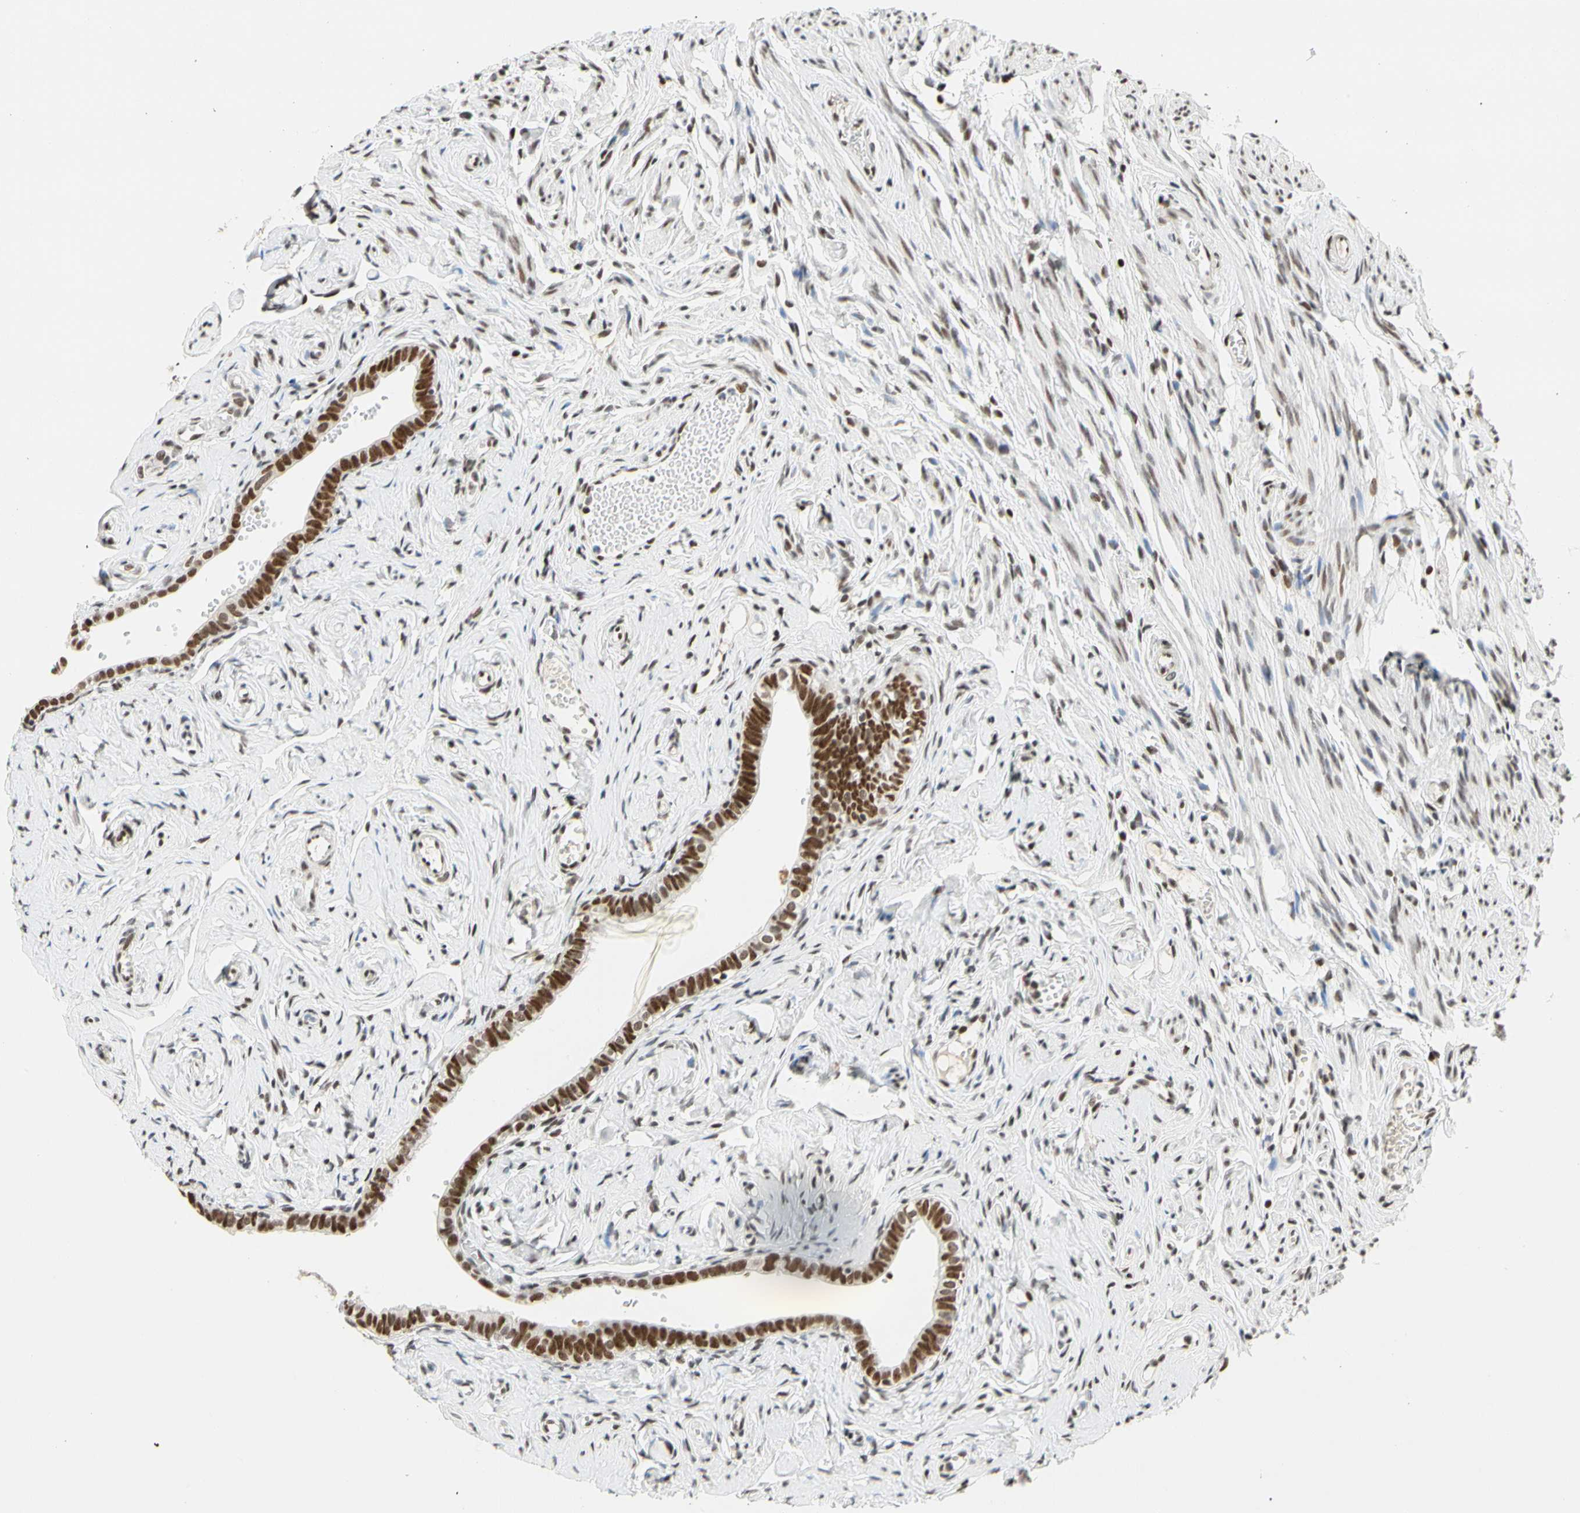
{"staining": {"intensity": "strong", "quantity": ">75%", "location": "nuclear"}, "tissue": "fallopian tube", "cell_type": "Glandular cells", "image_type": "normal", "snomed": [{"axis": "morphology", "description": "Normal tissue, NOS"}, {"axis": "topography", "description": "Fallopian tube"}], "caption": "This is an image of IHC staining of unremarkable fallopian tube, which shows strong expression in the nuclear of glandular cells.", "gene": "ZSCAN16", "patient": {"sex": "female", "age": 71}}